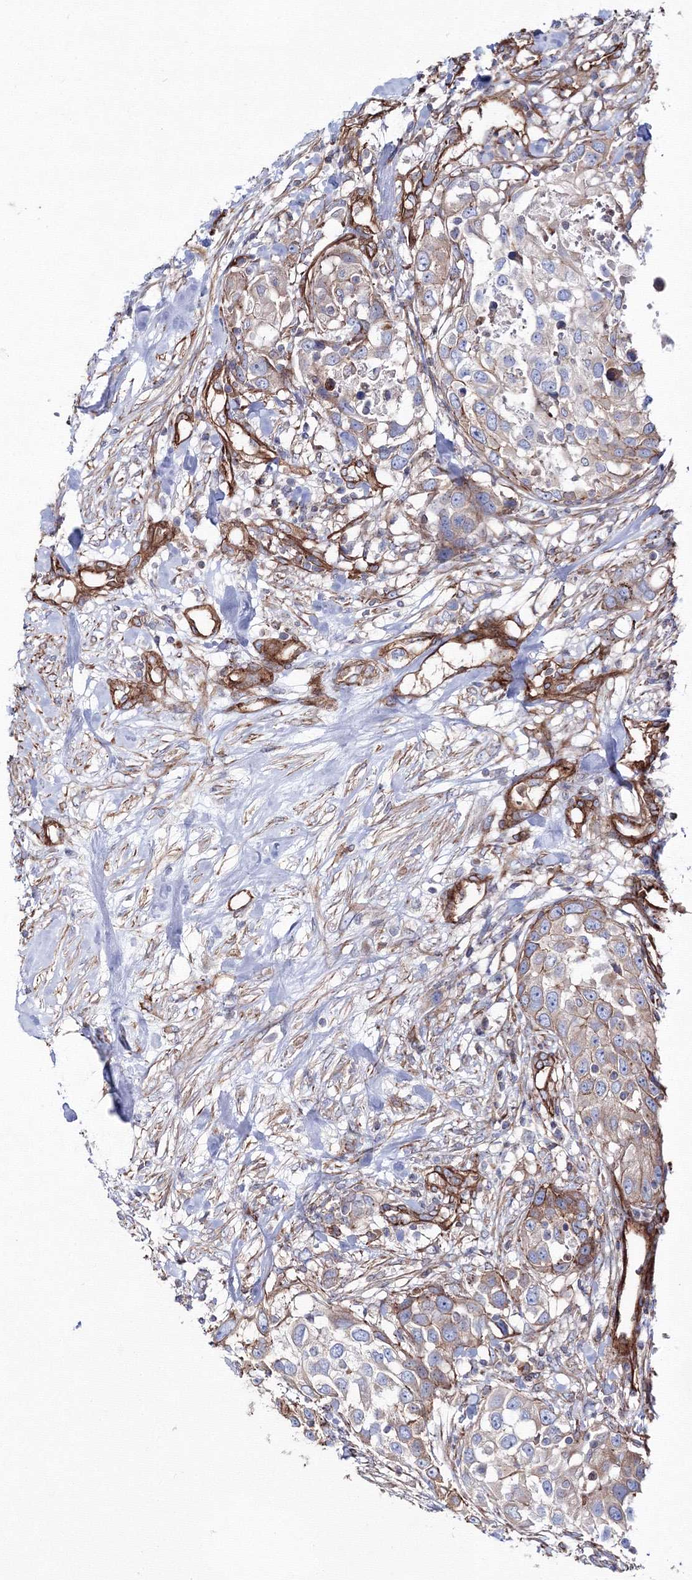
{"staining": {"intensity": "moderate", "quantity": "<25%", "location": "cytoplasmic/membranous"}, "tissue": "urothelial cancer", "cell_type": "Tumor cells", "image_type": "cancer", "snomed": [{"axis": "morphology", "description": "Urothelial carcinoma, High grade"}, {"axis": "topography", "description": "Urinary bladder"}], "caption": "Urothelial cancer stained with a protein marker displays moderate staining in tumor cells.", "gene": "ANKRD37", "patient": {"sex": "female", "age": 80}}